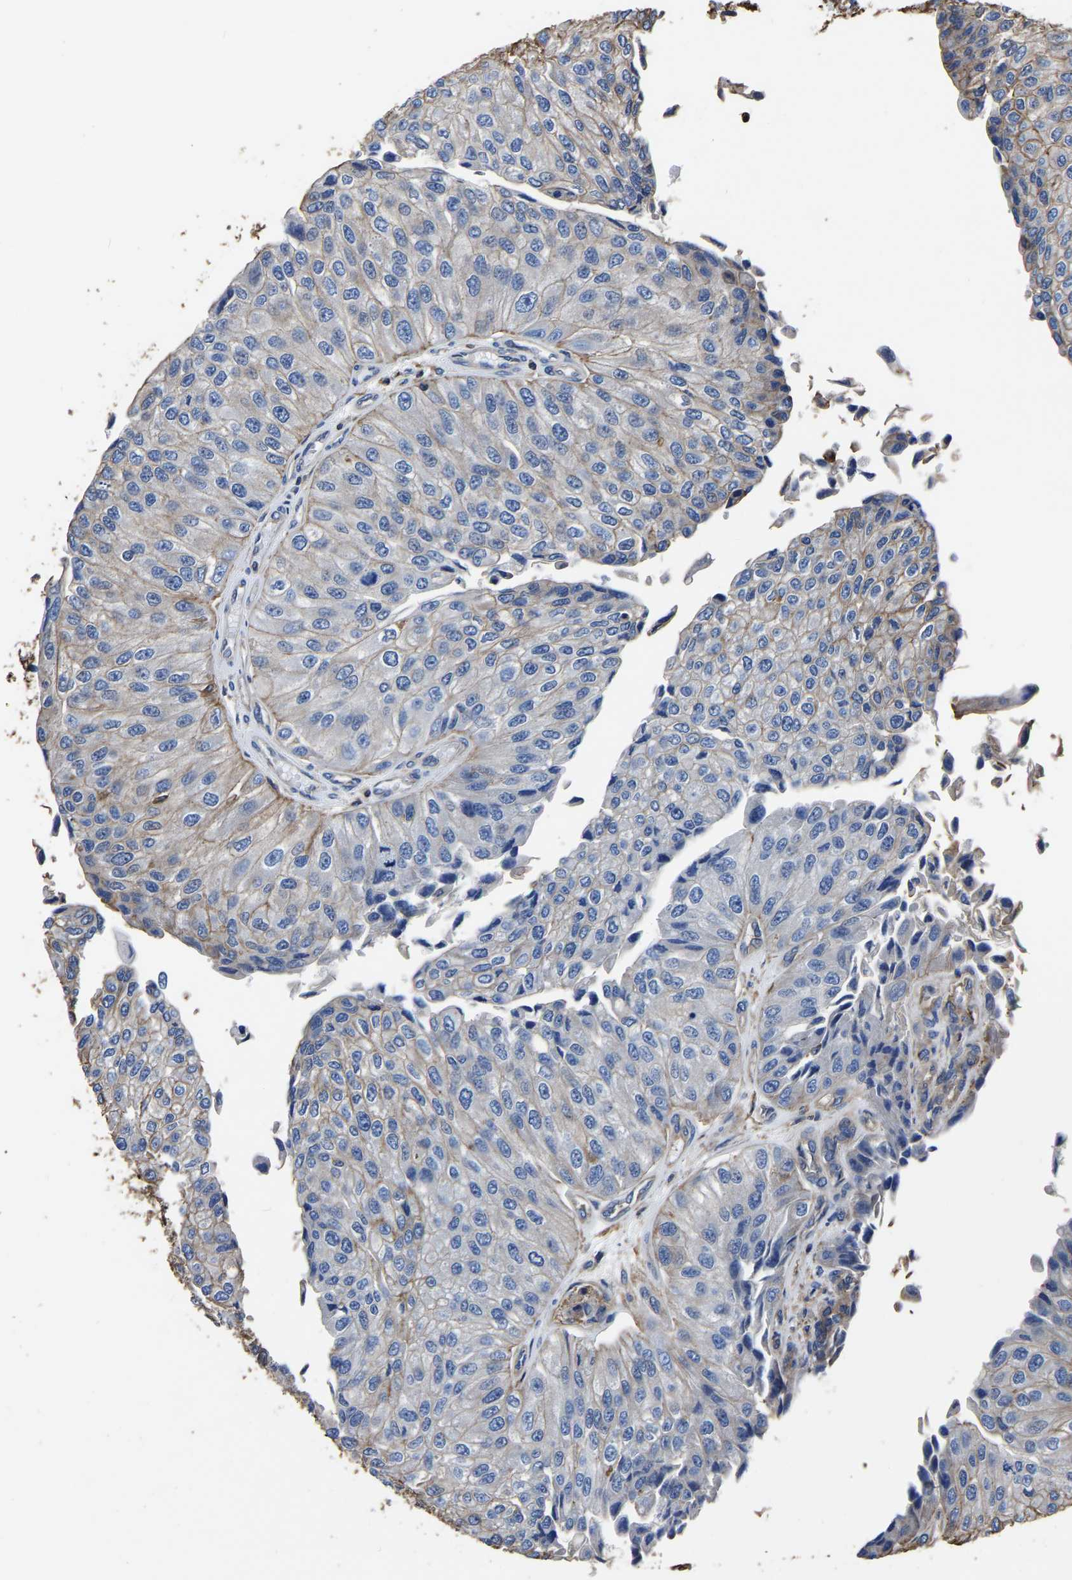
{"staining": {"intensity": "weak", "quantity": "<25%", "location": "cytoplasmic/membranous"}, "tissue": "urothelial cancer", "cell_type": "Tumor cells", "image_type": "cancer", "snomed": [{"axis": "morphology", "description": "Urothelial carcinoma, High grade"}, {"axis": "topography", "description": "Kidney"}, {"axis": "topography", "description": "Urinary bladder"}], "caption": "The photomicrograph demonstrates no significant staining in tumor cells of urothelial cancer. Nuclei are stained in blue.", "gene": "ARMT1", "patient": {"sex": "male", "age": 77}}